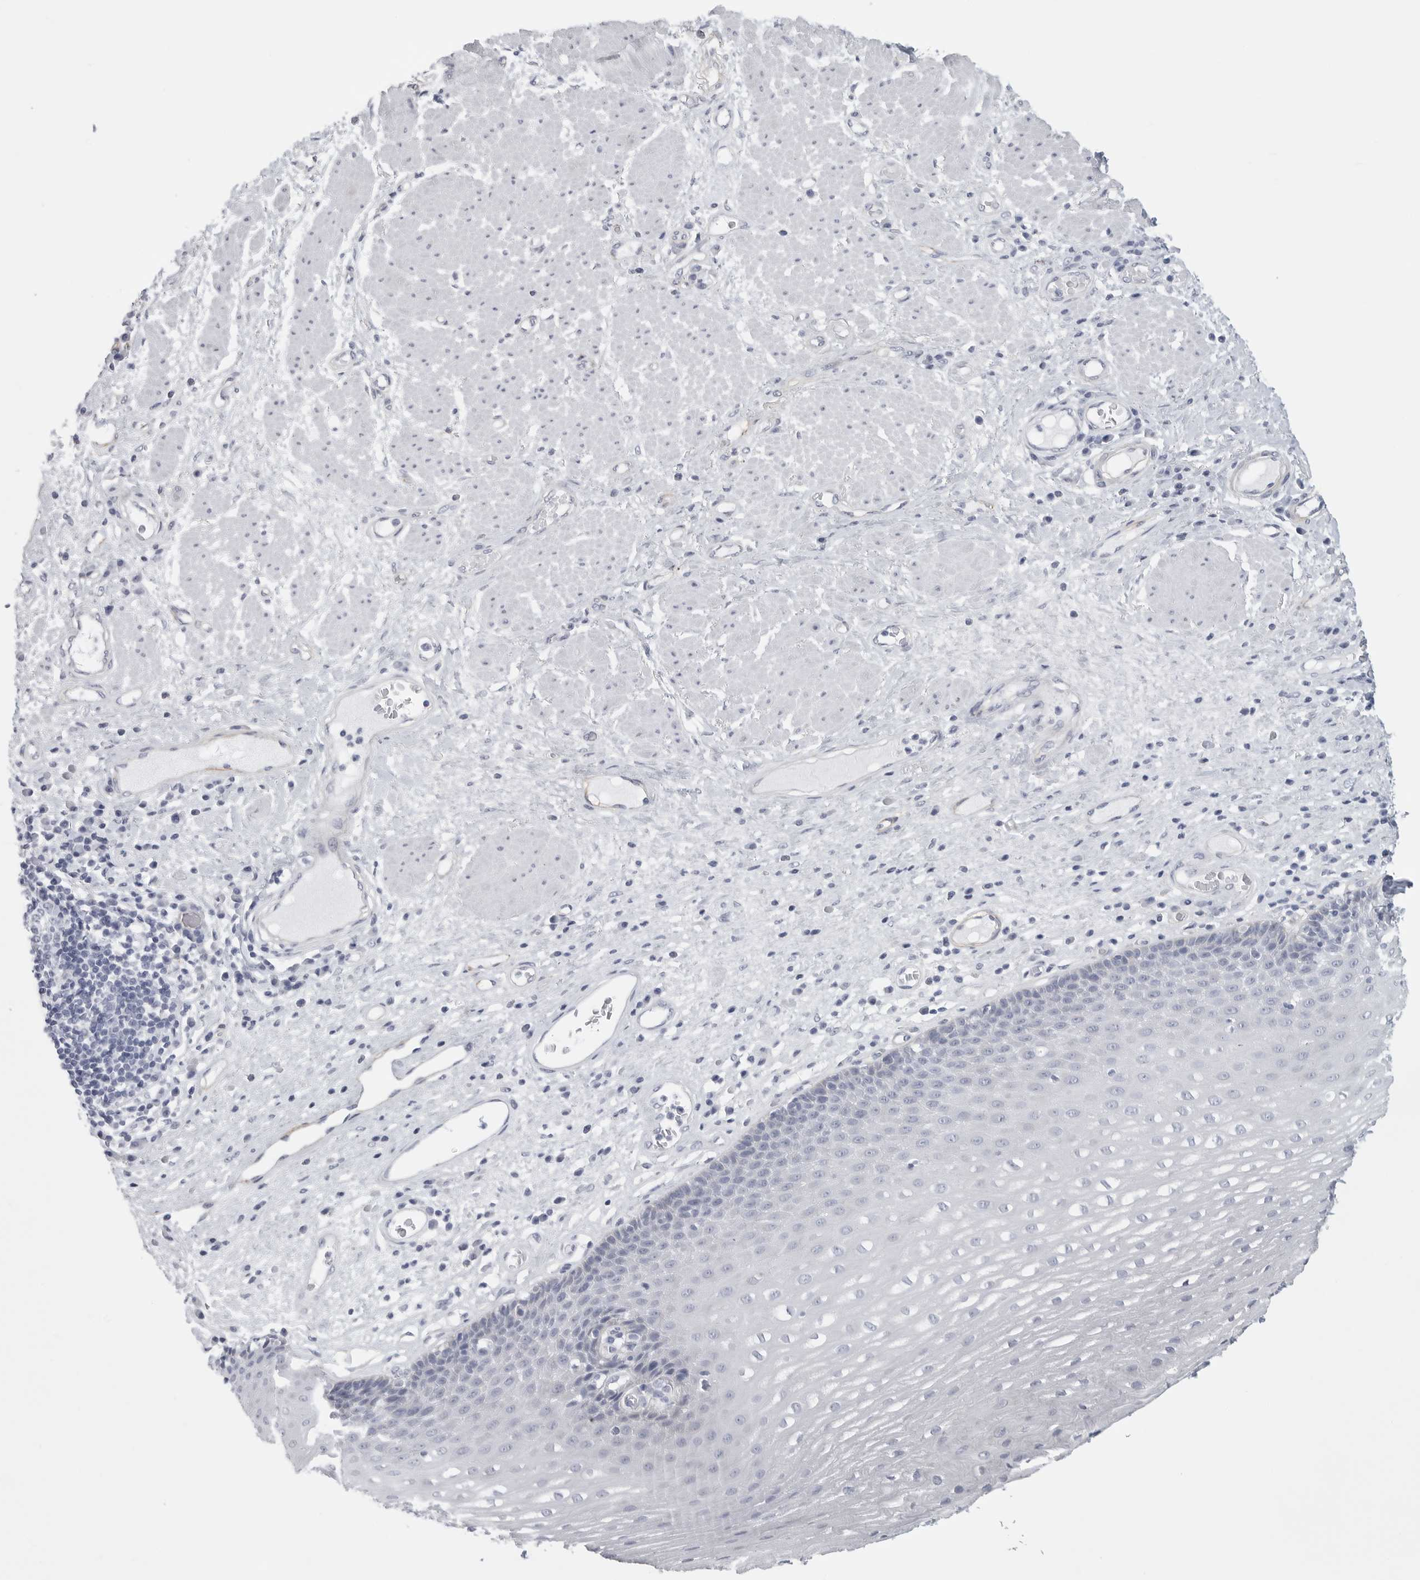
{"staining": {"intensity": "negative", "quantity": "none", "location": "none"}, "tissue": "esophagus", "cell_type": "Squamous epithelial cells", "image_type": "normal", "snomed": [{"axis": "morphology", "description": "Normal tissue, NOS"}, {"axis": "morphology", "description": "Adenocarcinoma, NOS"}, {"axis": "topography", "description": "Esophagus"}], "caption": "Squamous epithelial cells are negative for protein expression in normal human esophagus. (DAB (3,3'-diaminobenzidine) immunohistochemistry (IHC) with hematoxylin counter stain).", "gene": "TNR", "patient": {"sex": "male", "age": 62}}